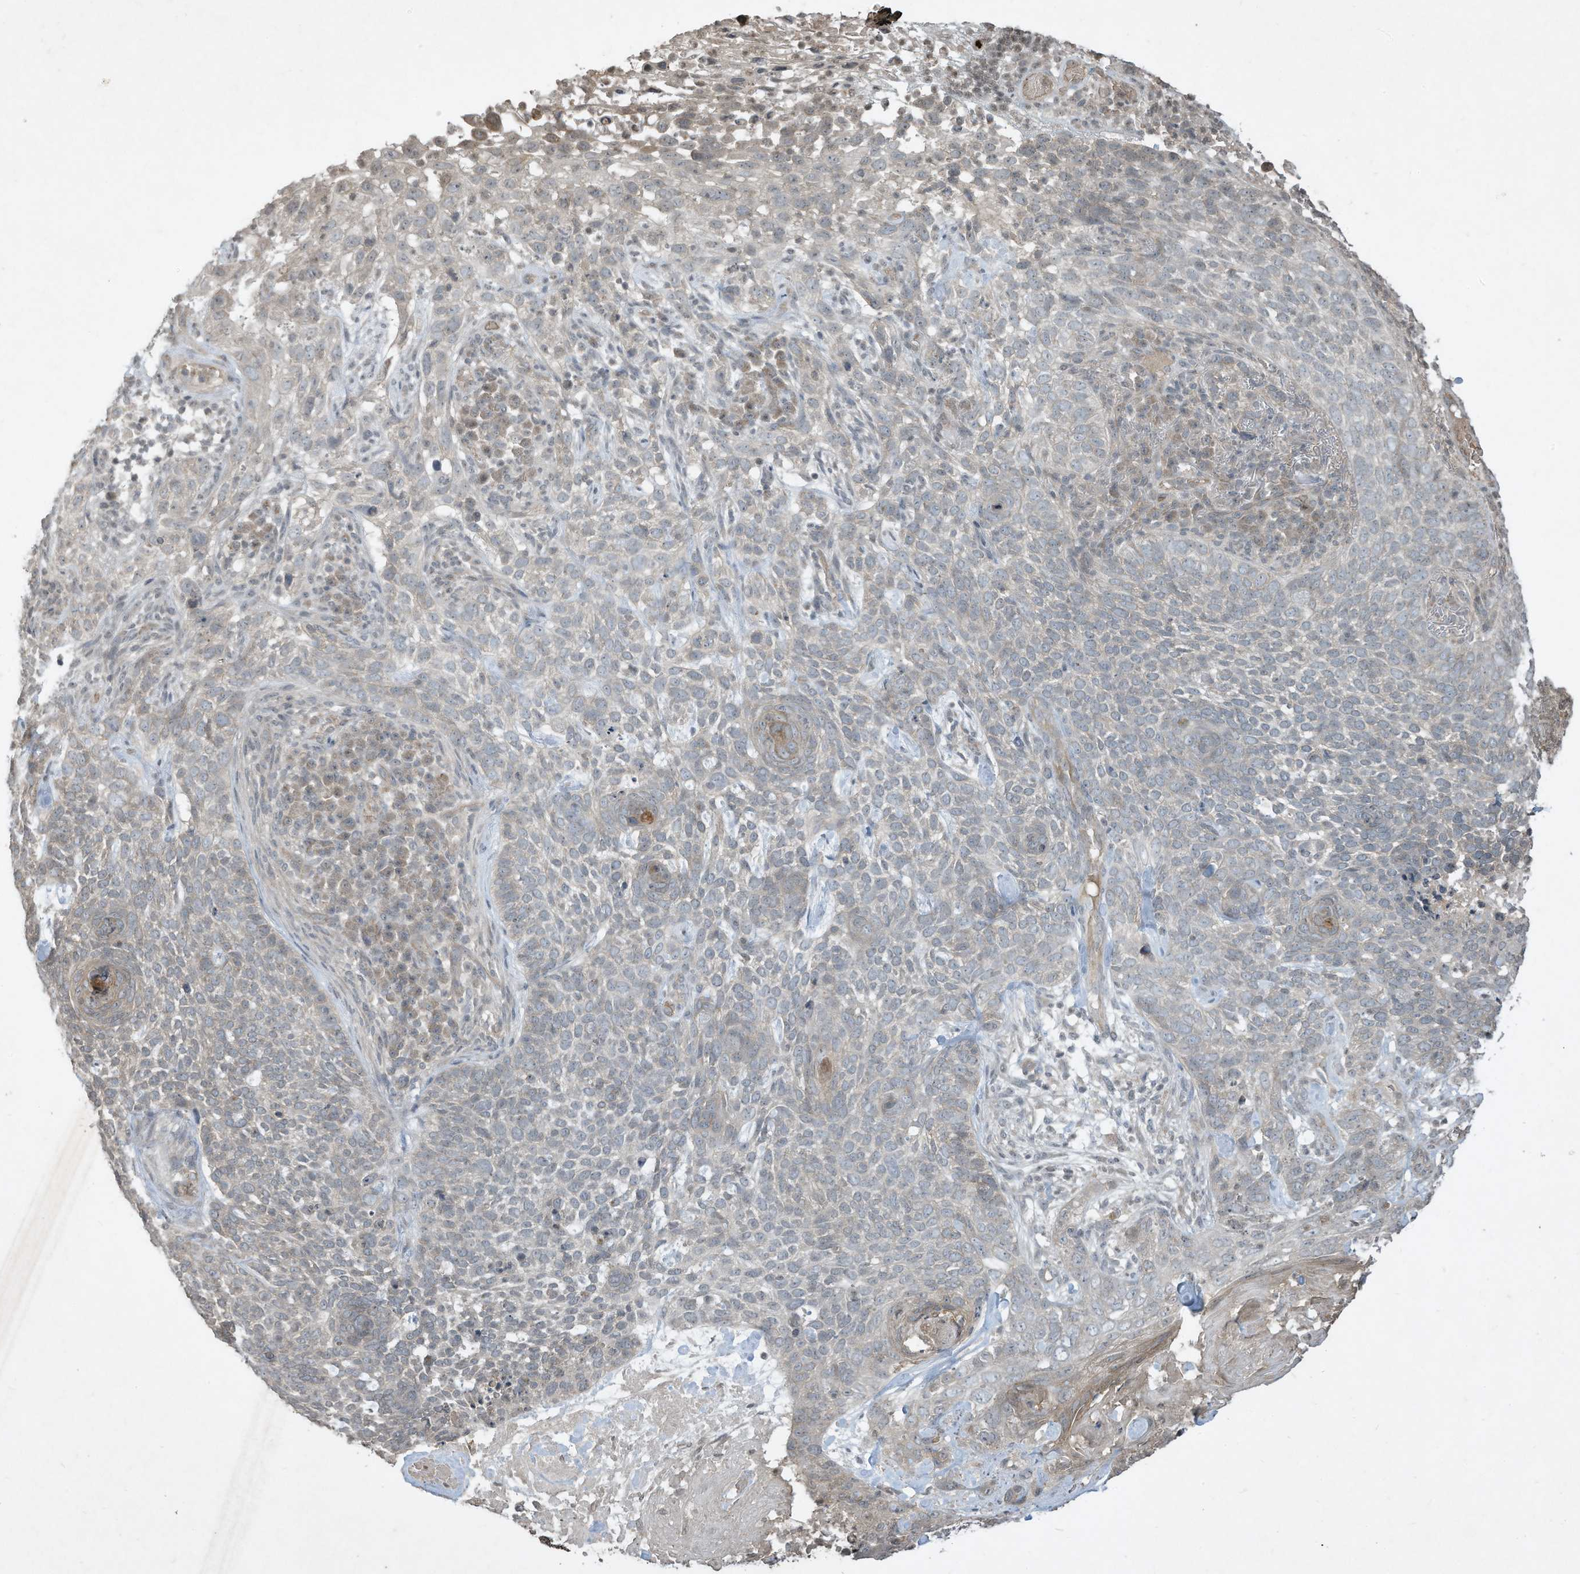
{"staining": {"intensity": "negative", "quantity": "none", "location": "none"}, "tissue": "skin cancer", "cell_type": "Tumor cells", "image_type": "cancer", "snomed": [{"axis": "morphology", "description": "Basal cell carcinoma"}, {"axis": "topography", "description": "Skin"}], "caption": "Tumor cells are negative for protein expression in human skin cancer.", "gene": "MATN2", "patient": {"sex": "female", "age": 64}}